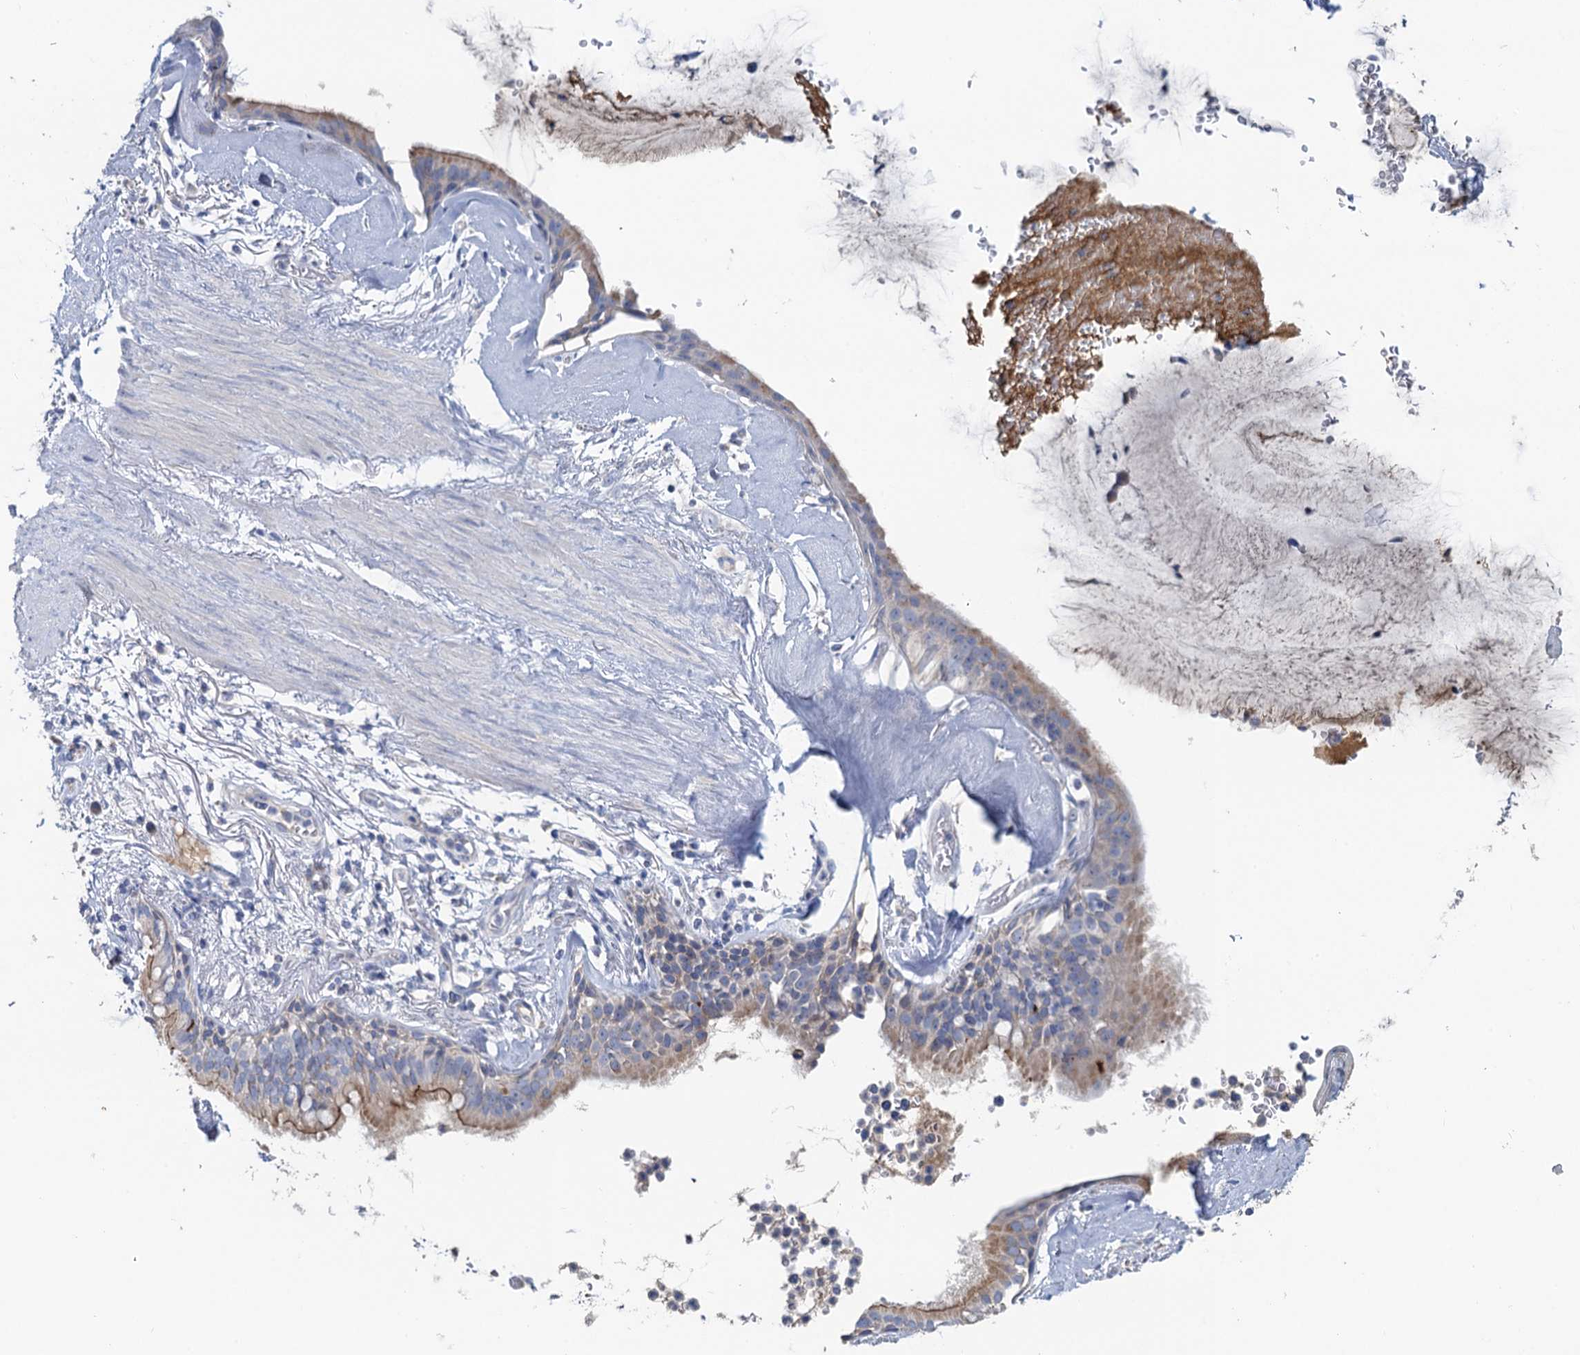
{"staining": {"intensity": "negative", "quantity": "none", "location": "none"}, "tissue": "adipose tissue", "cell_type": "Adipocytes", "image_type": "normal", "snomed": [{"axis": "morphology", "description": "Normal tissue, NOS"}, {"axis": "topography", "description": "Cartilage tissue"}], "caption": "The micrograph demonstrates no significant staining in adipocytes of adipose tissue.", "gene": "PLLP", "patient": {"sex": "female", "age": 63}}